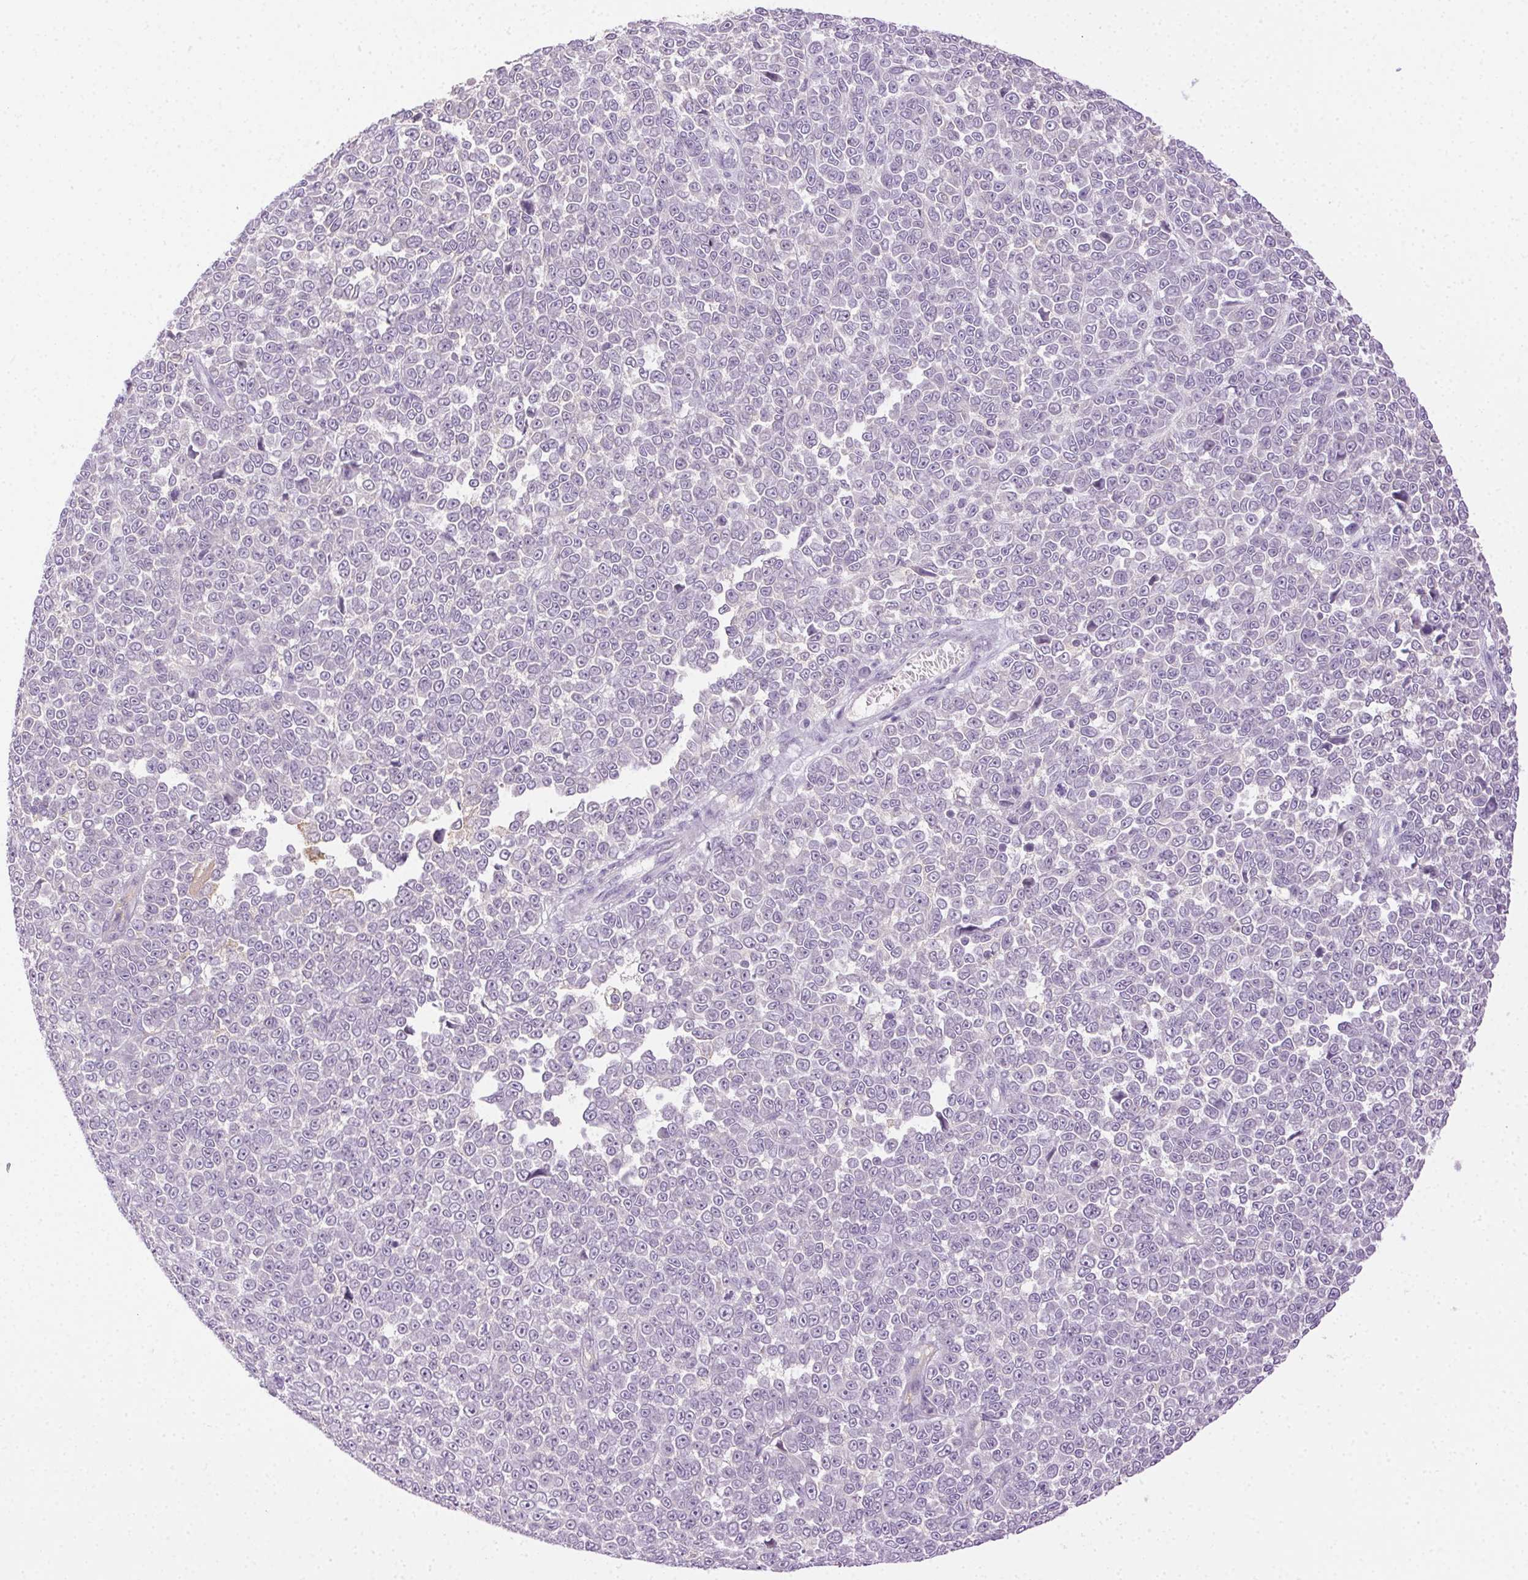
{"staining": {"intensity": "negative", "quantity": "none", "location": "none"}, "tissue": "melanoma", "cell_type": "Tumor cells", "image_type": "cancer", "snomed": [{"axis": "morphology", "description": "Malignant melanoma, NOS"}, {"axis": "topography", "description": "Skin"}], "caption": "The histopathology image reveals no significant expression in tumor cells of melanoma.", "gene": "BPIFB2", "patient": {"sex": "female", "age": 95}}